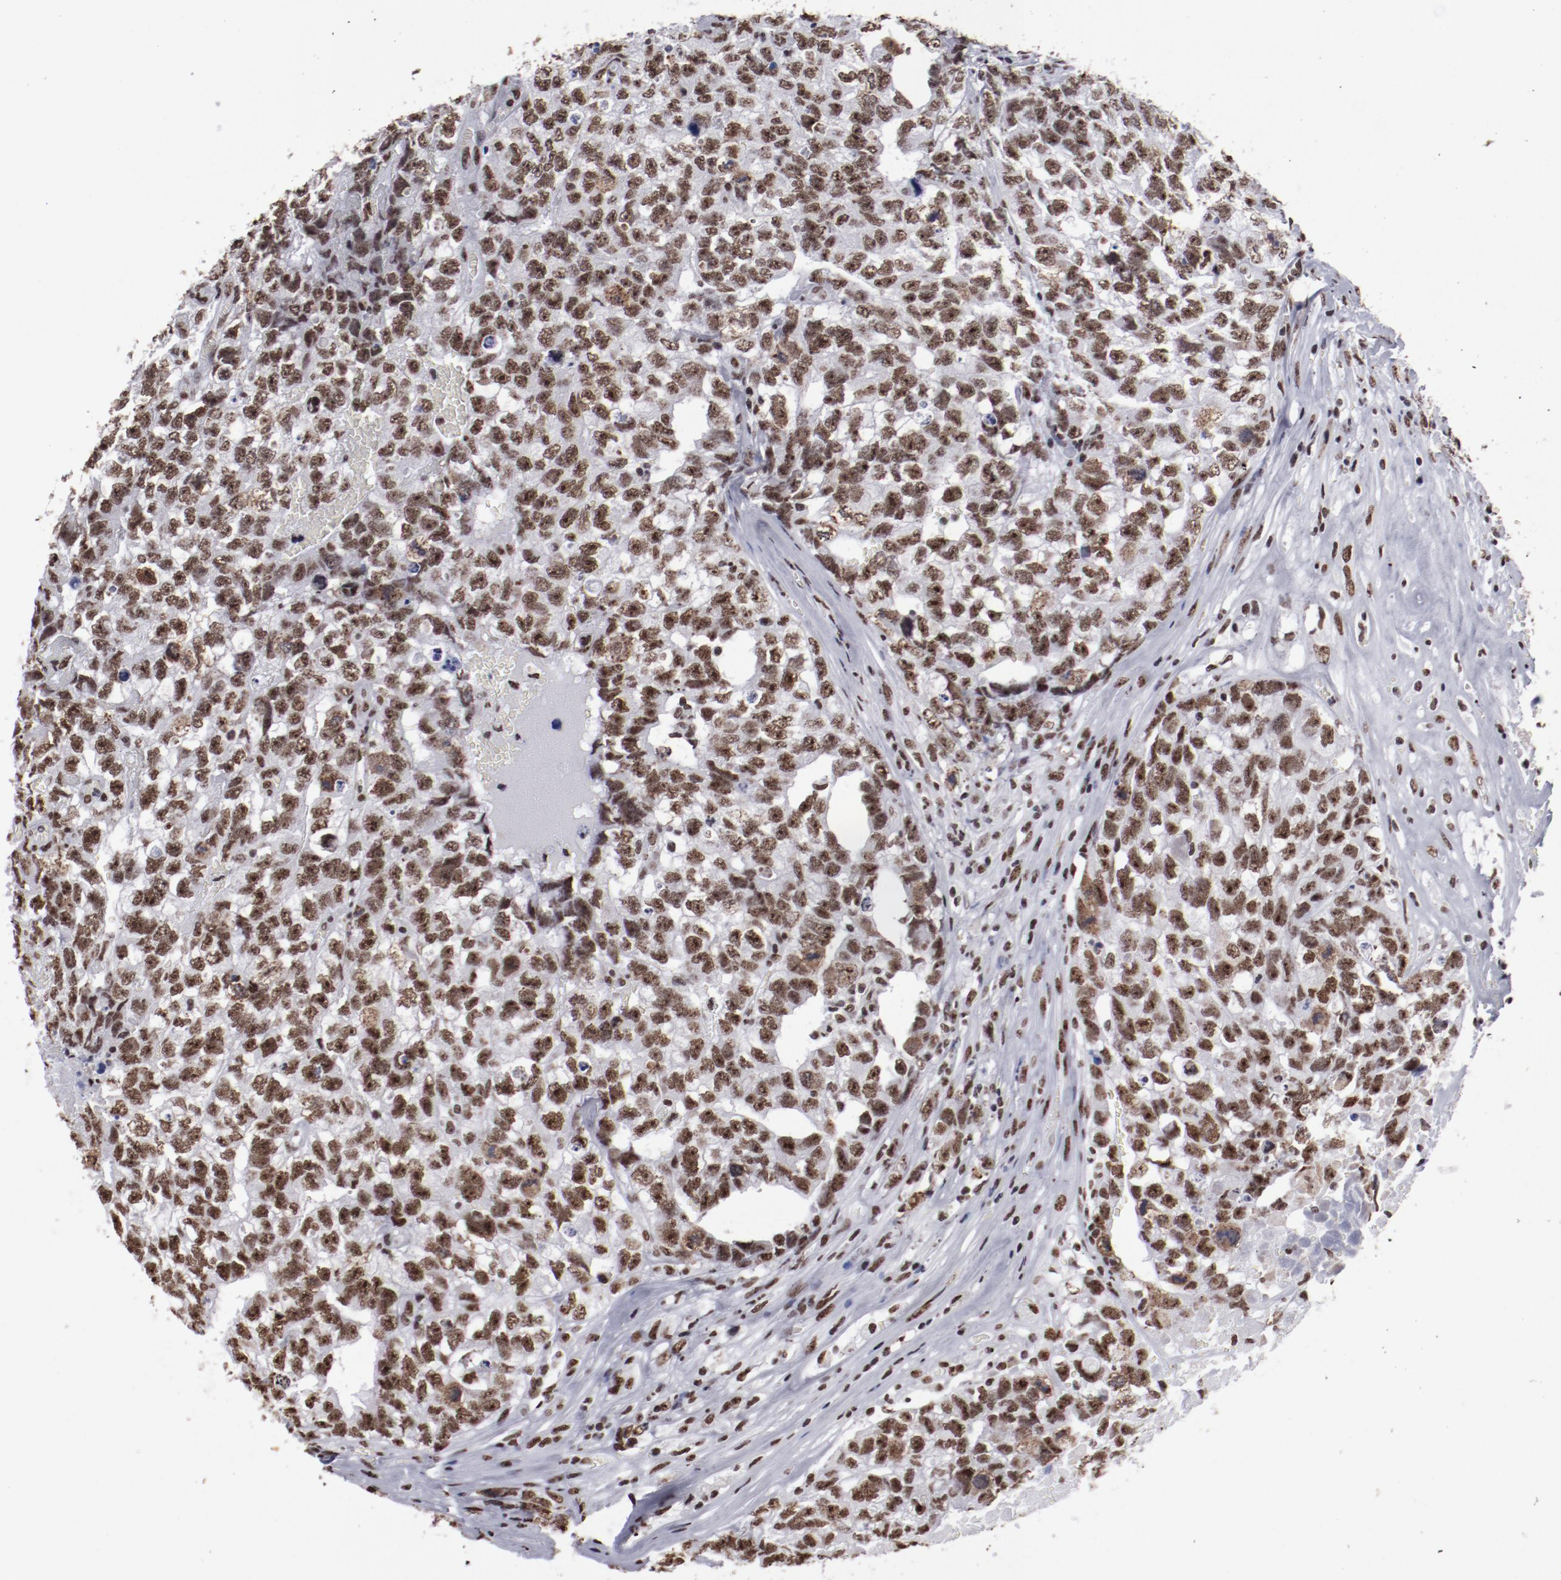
{"staining": {"intensity": "strong", "quantity": ">75%", "location": "nuclear"}, "tissue": "testis cancer", "cell_type": "Tumor cells", "image_type": "cancer", "snomed": [{"axis": "morphology", "description": "Carcinoma, Embryonal, NOS"}, {"axis": "topography", "description": "Testis"}], "caption": "Protein analysis of testis embryonal carcinoma tissue reveals strong nuclear positivity in about >75% of tumor cells.", "gene": "HNRNPA2B1", "patient": {"sex": "male", "age": 31}}